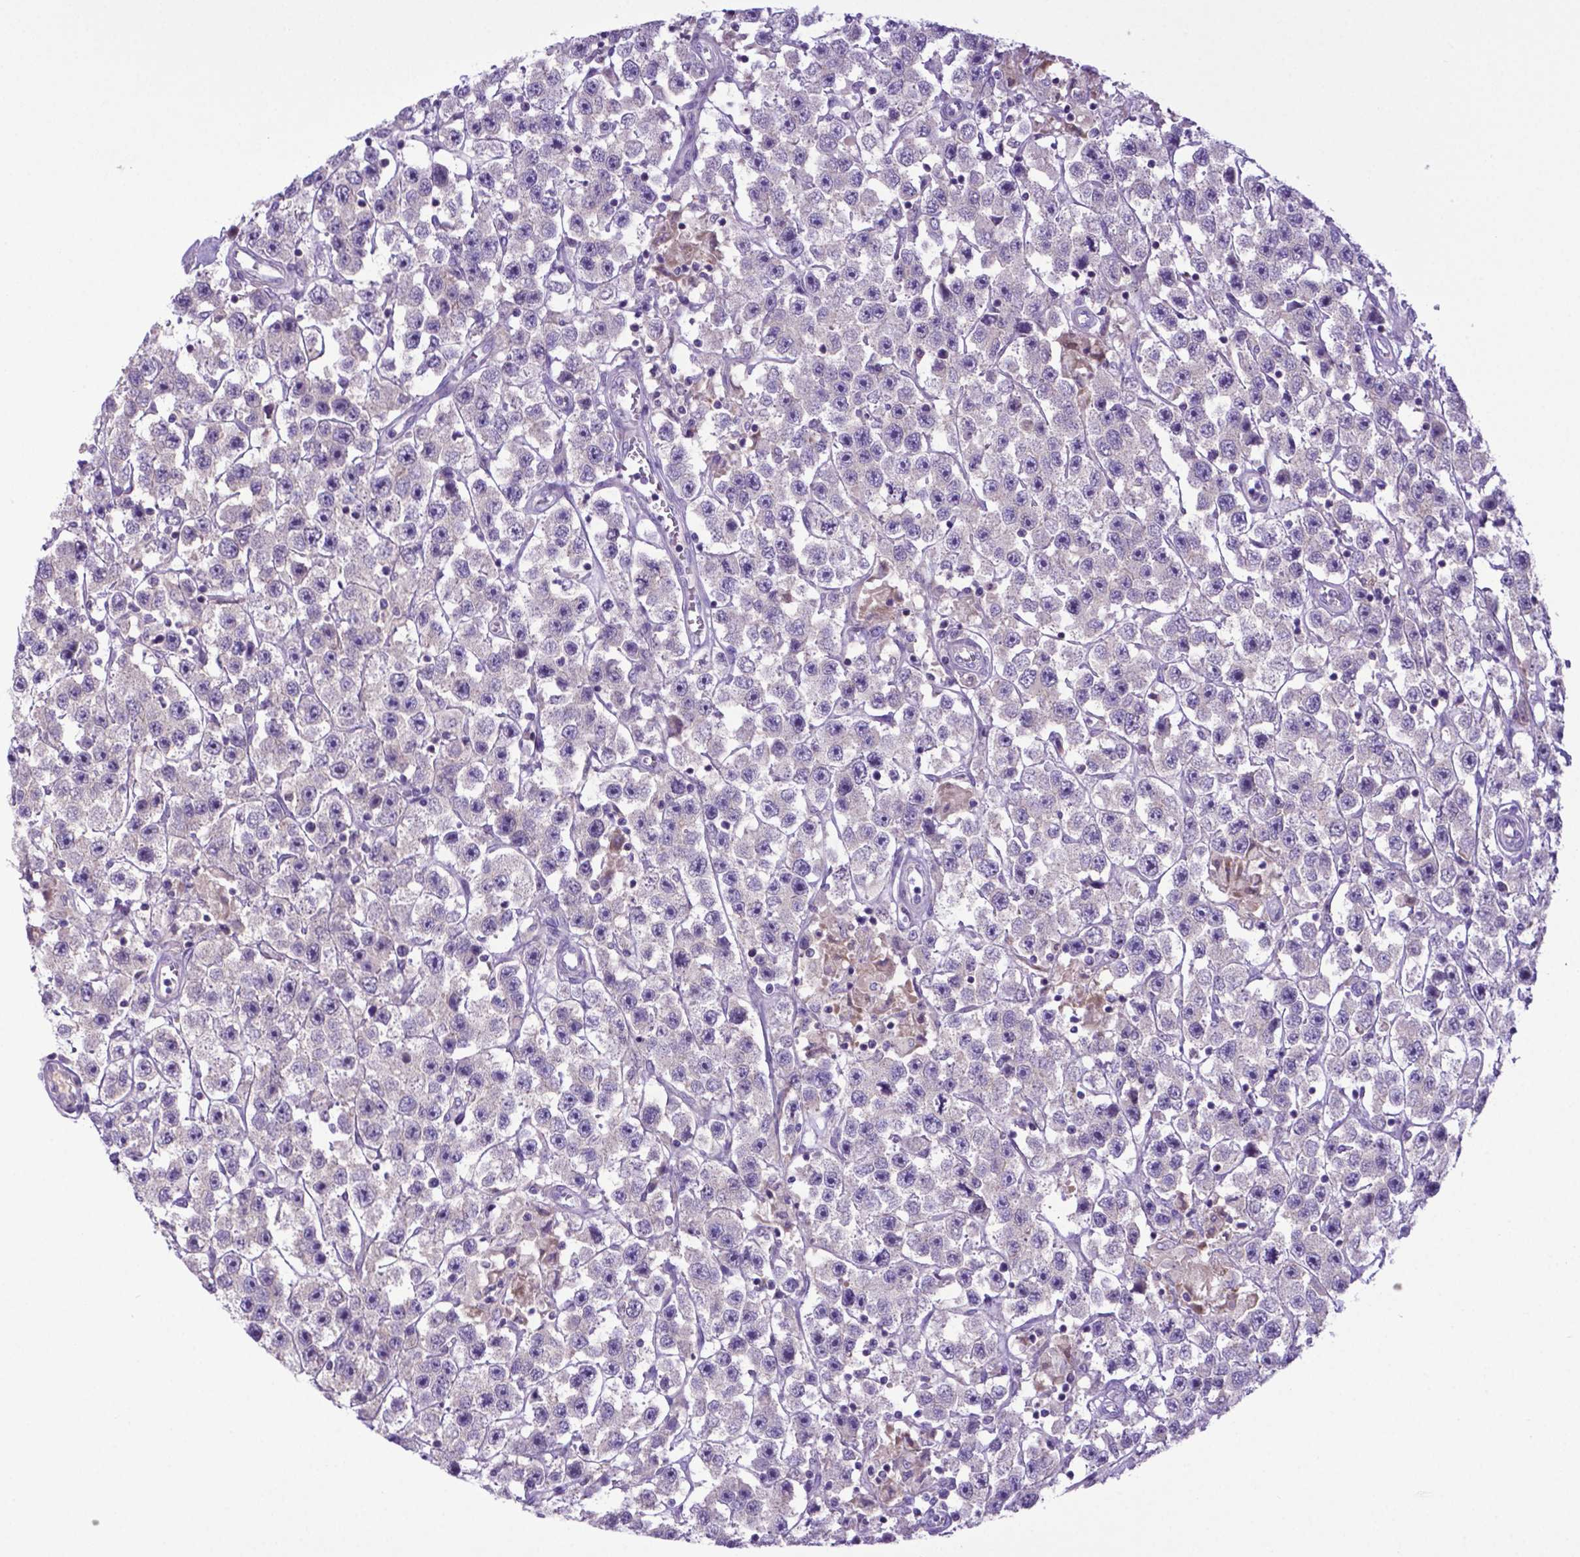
{"staining": {"intensity": "negative", "quantity": "none", "location": "none"}, "tissue": "testis cancer", "cell_type": "Tumor cells", "image_type": "cancer", "snomed": [{"axis": "morphology", "description": "Seminoma, NOS"}, {"axis": "topography", "description": "Testis"}], "caption": "The photomicrograph exhibits no staining of tumor cells in seminoma (testis).", "gene": "ADRA2B", "patient": {"sex": "male", "age": 45}}